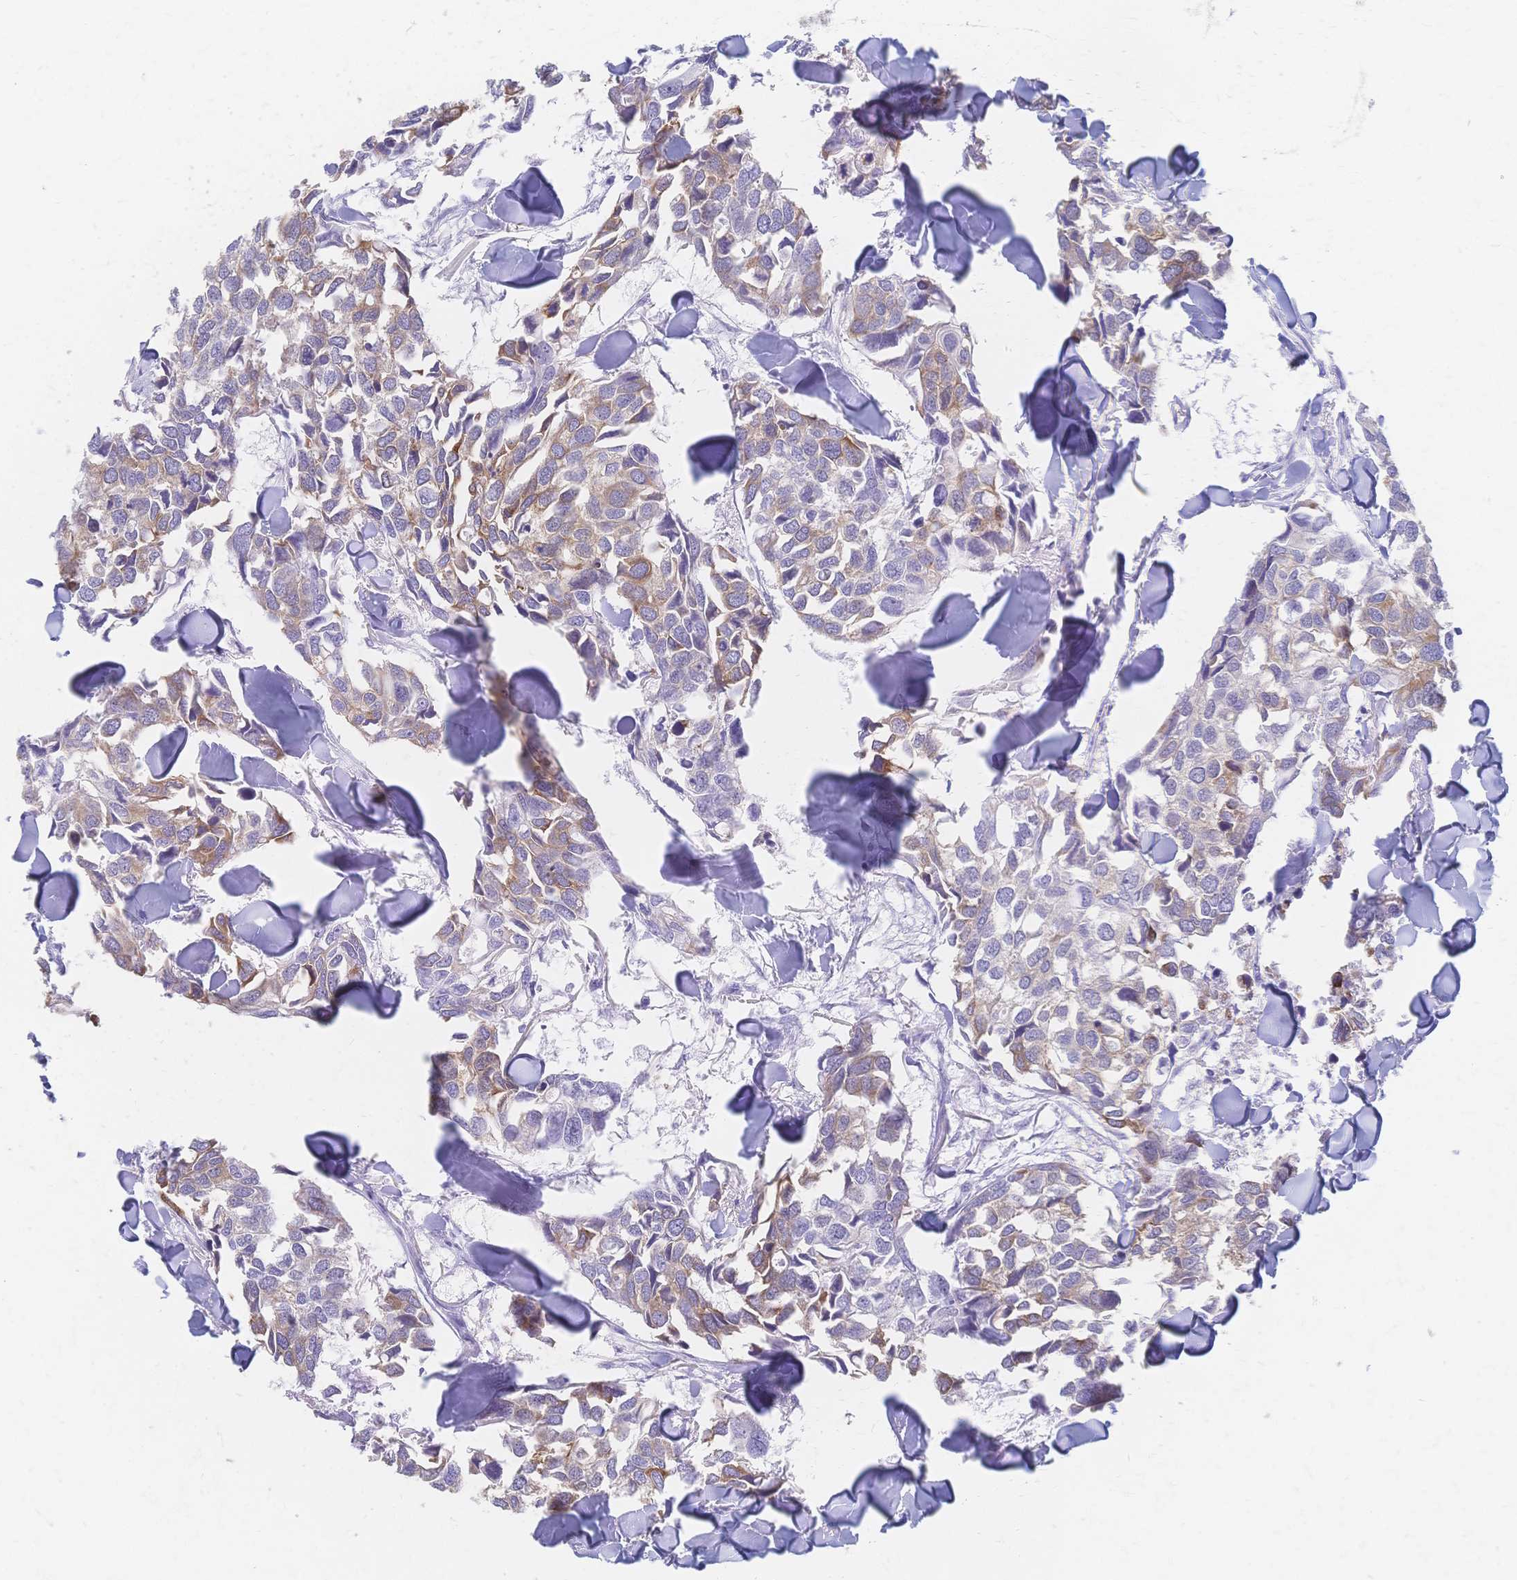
{"staining": {"intensity": "moderate", "quantity": "<25%", "location": "cytoplasmic/membranous"}, "tissue": "breast cancer", "cell_type": "Tumor cells", "image_type": "cancer", "snomed": [{"axis": "morphology", "description": "Duct carcinoma"}, {"axis": "topography", "description": "Breast"}], "caption": "Immunohistochemical staining of human breast cancer exhibits moderate cytoplasmic/membranous protein expression in approximately <25% of tumor cells.", "gene": "CYB5A", "patient": {"sex": "female", "age": 83}}